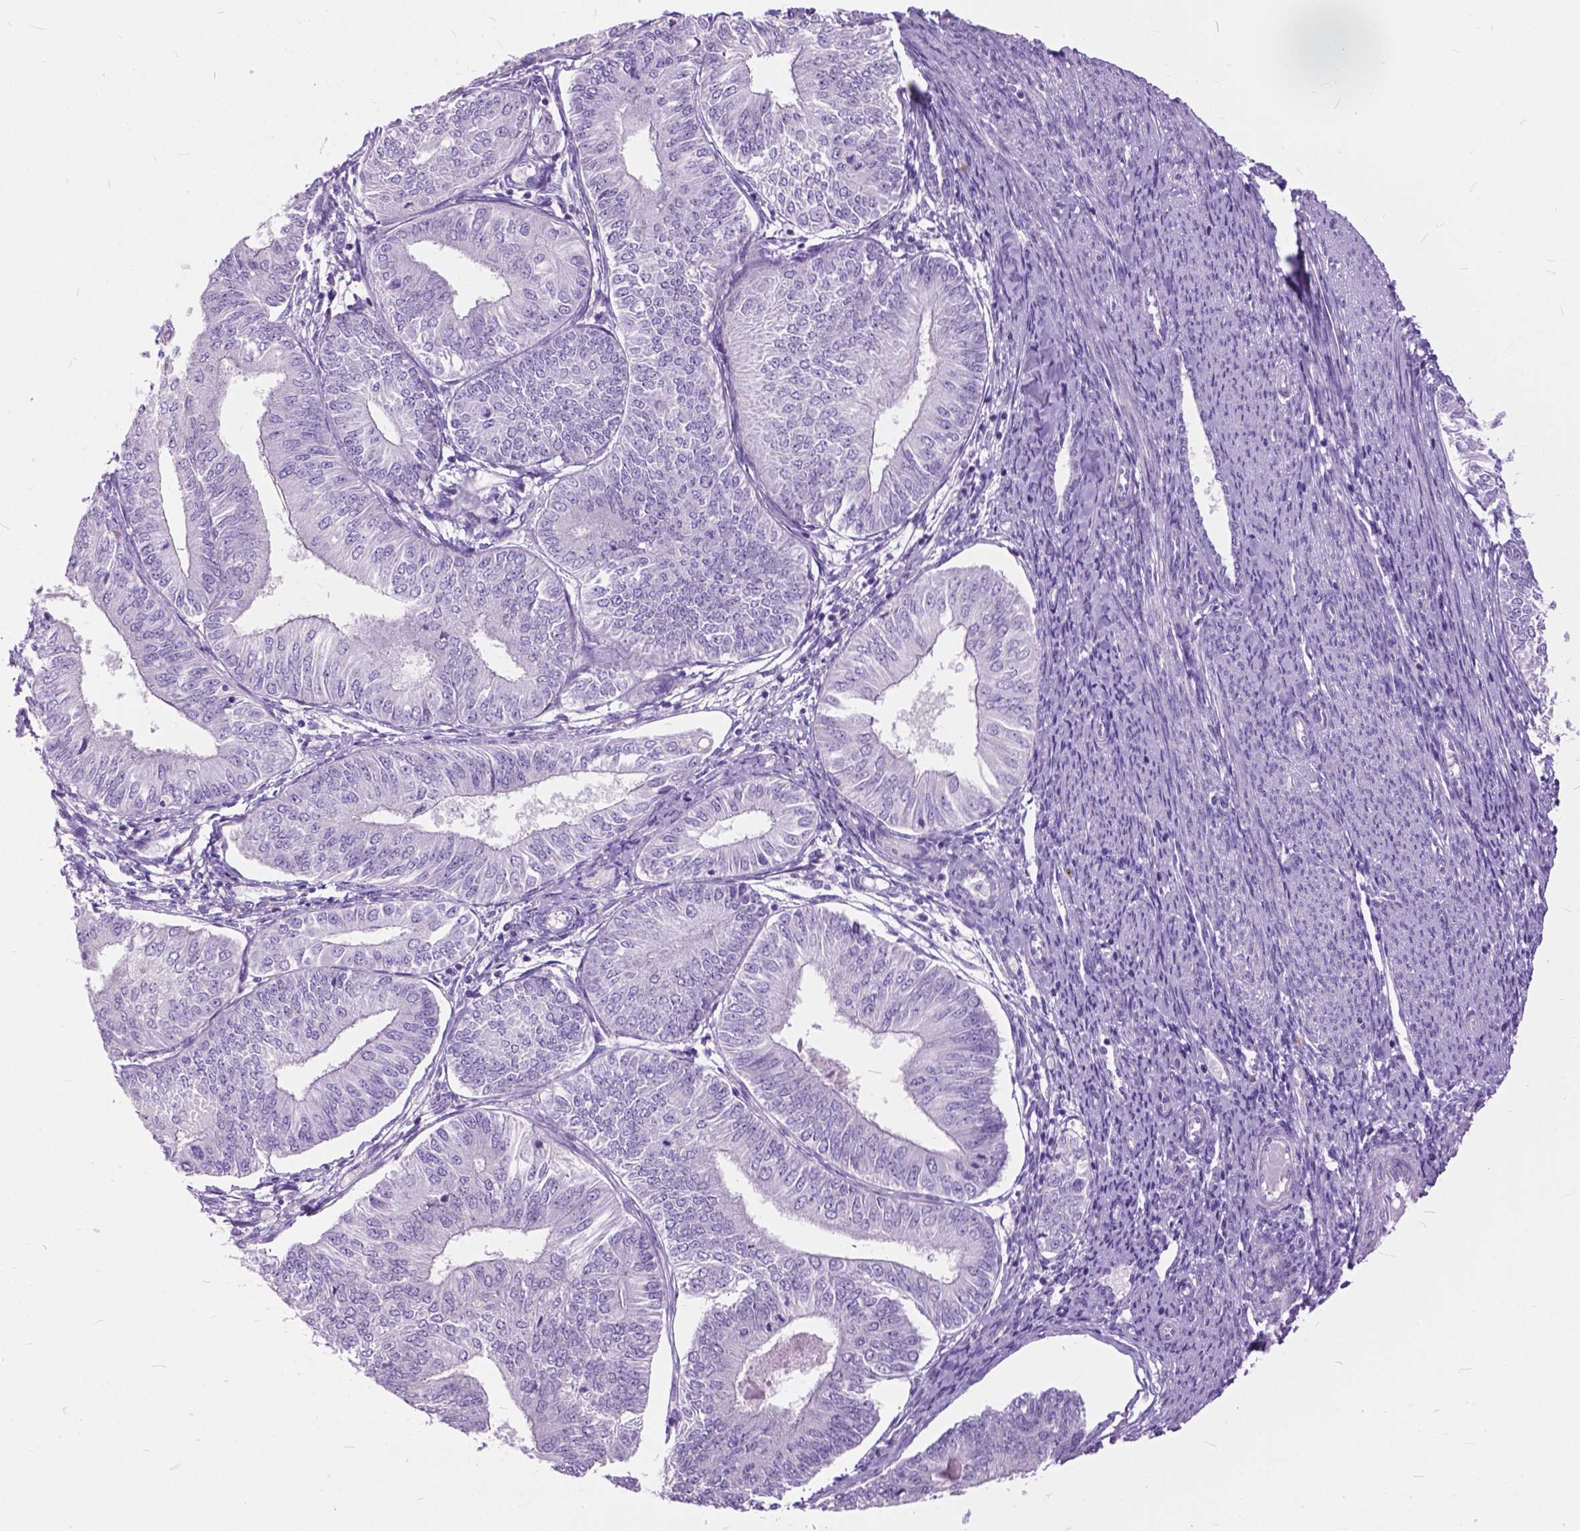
{"staining": {"intensity": "negative", "quantity": "none", "location": "none"}, "tissue": "endometrial cancer", "cell_type": "Tumor cells", "image_type": "cancer", "snomed": [{"axis": "morphology", "description": "Adenocarcinoma, NOS"}, {"axis": "topography", "description": "Endometrium"}], "caption": "Immunohistochemical staining of human endometrial adenocarcinoma displays no significant staining in tumor cells.", "gene": "PRR35", "patient": {"sex": "female", "age": 58}}